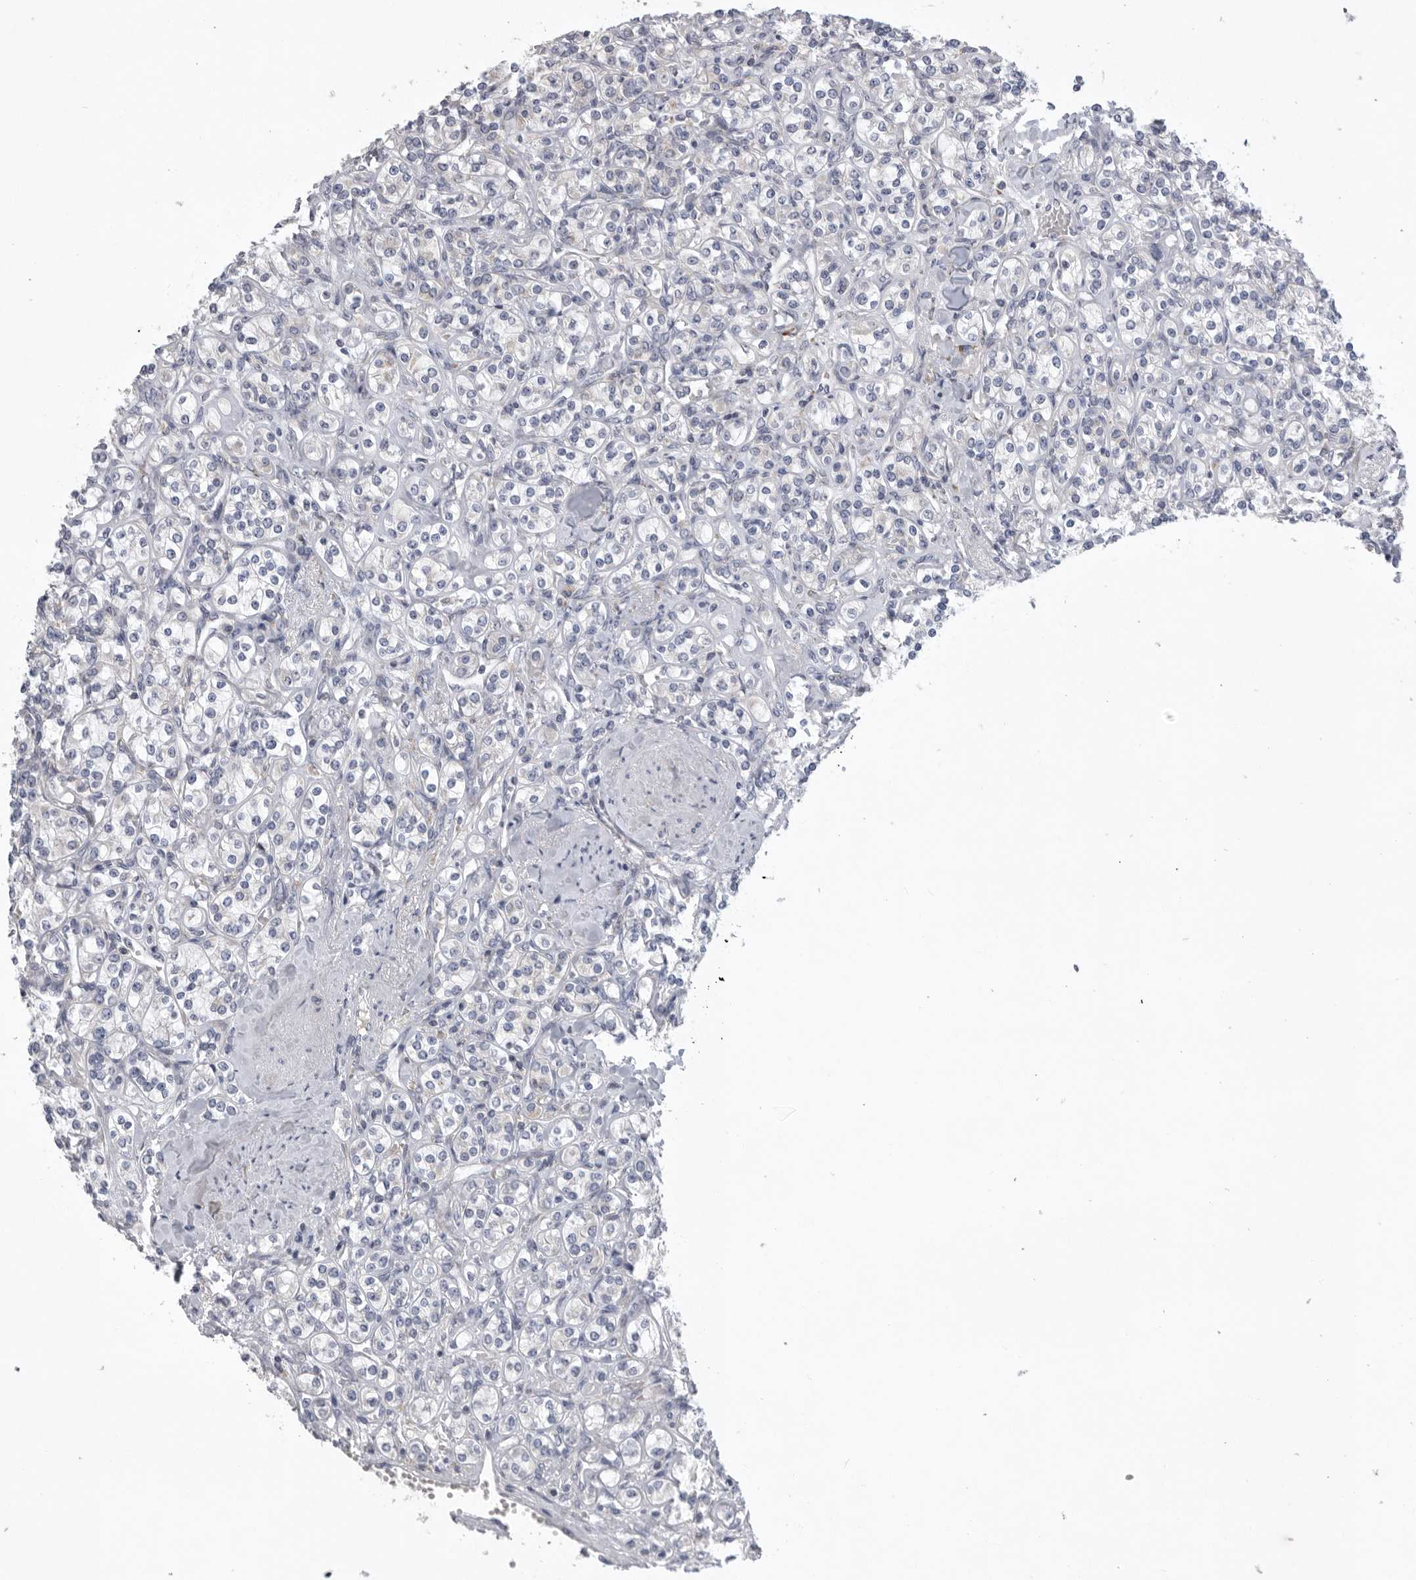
{"staining": {"intensity": "negative", "quantity": "none", "location": "none"}, "tissue": "renal cancer", "cell_type": "Tumor cells", "image_type": "cancer", "snomed": [{"axis": "morphology", "description": "Adenocarcinoma, NOS"}, {"axis": "topography", "description": "Kidney"}], "caption": "Tumor cells are negative for brown protein staining in renal cancer.", "gene": "USP24", "patient": {"sex": "male", "age": 77}}